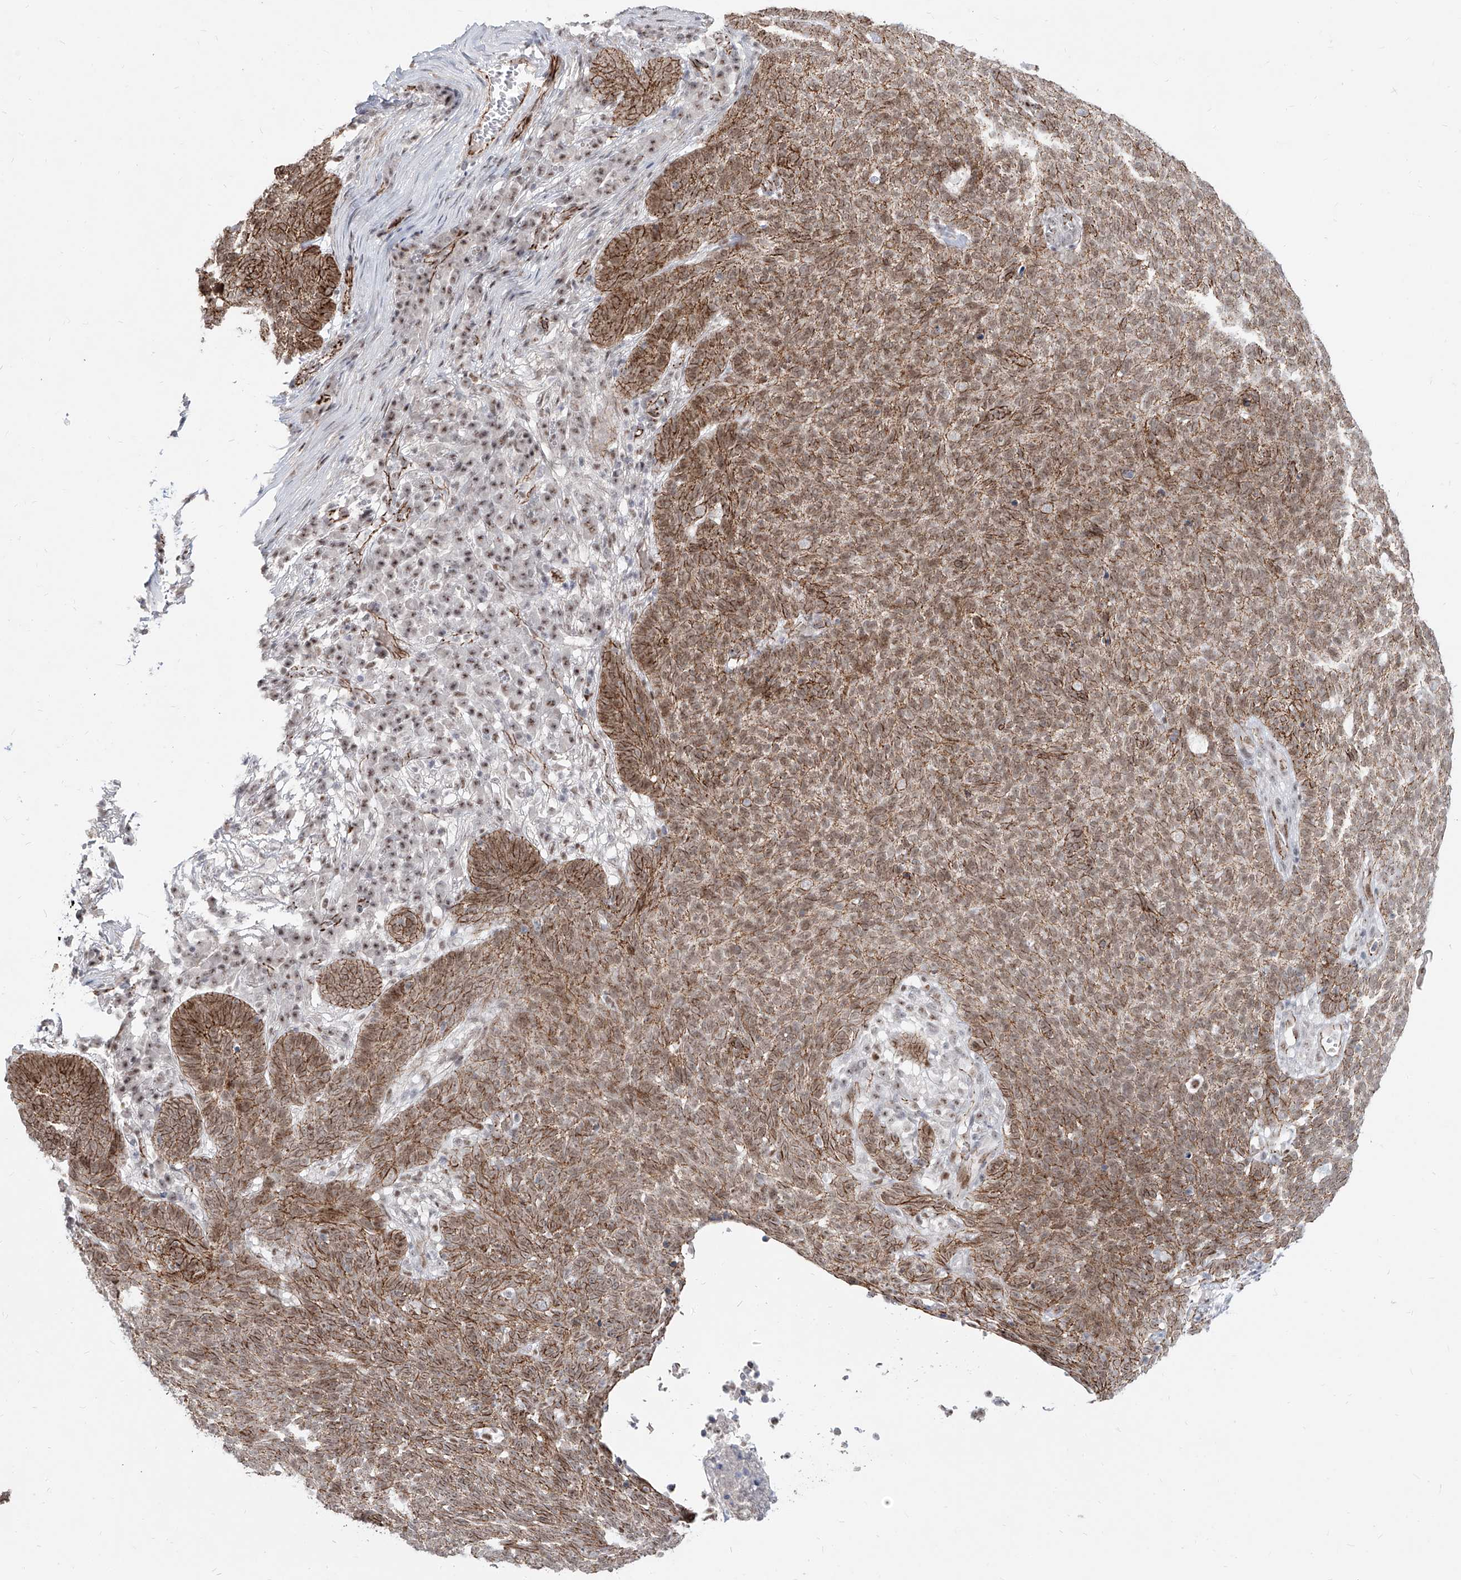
{"staining": {"intensity": "moderate", "quantity": ">75%", "location": "cytoplasmic/membranous,nuclear"}, "tissue": "skin cancer", "cell_type": "Tumor cells", "image_type": "cancer", "snomed": [{"axis": "morphology", "description": "Squamous cell carcinoma, NOS"}, {"axis": "topography", "description": "Skin"}], "caption": "Moderate cytoplasmic/membranous and nuclear staining is appreciated in about >75% of tumor cells in skin squamous cell carcinoma.", "gene": "ZNF710", "patient": {"sex": "female", "age": 90}}